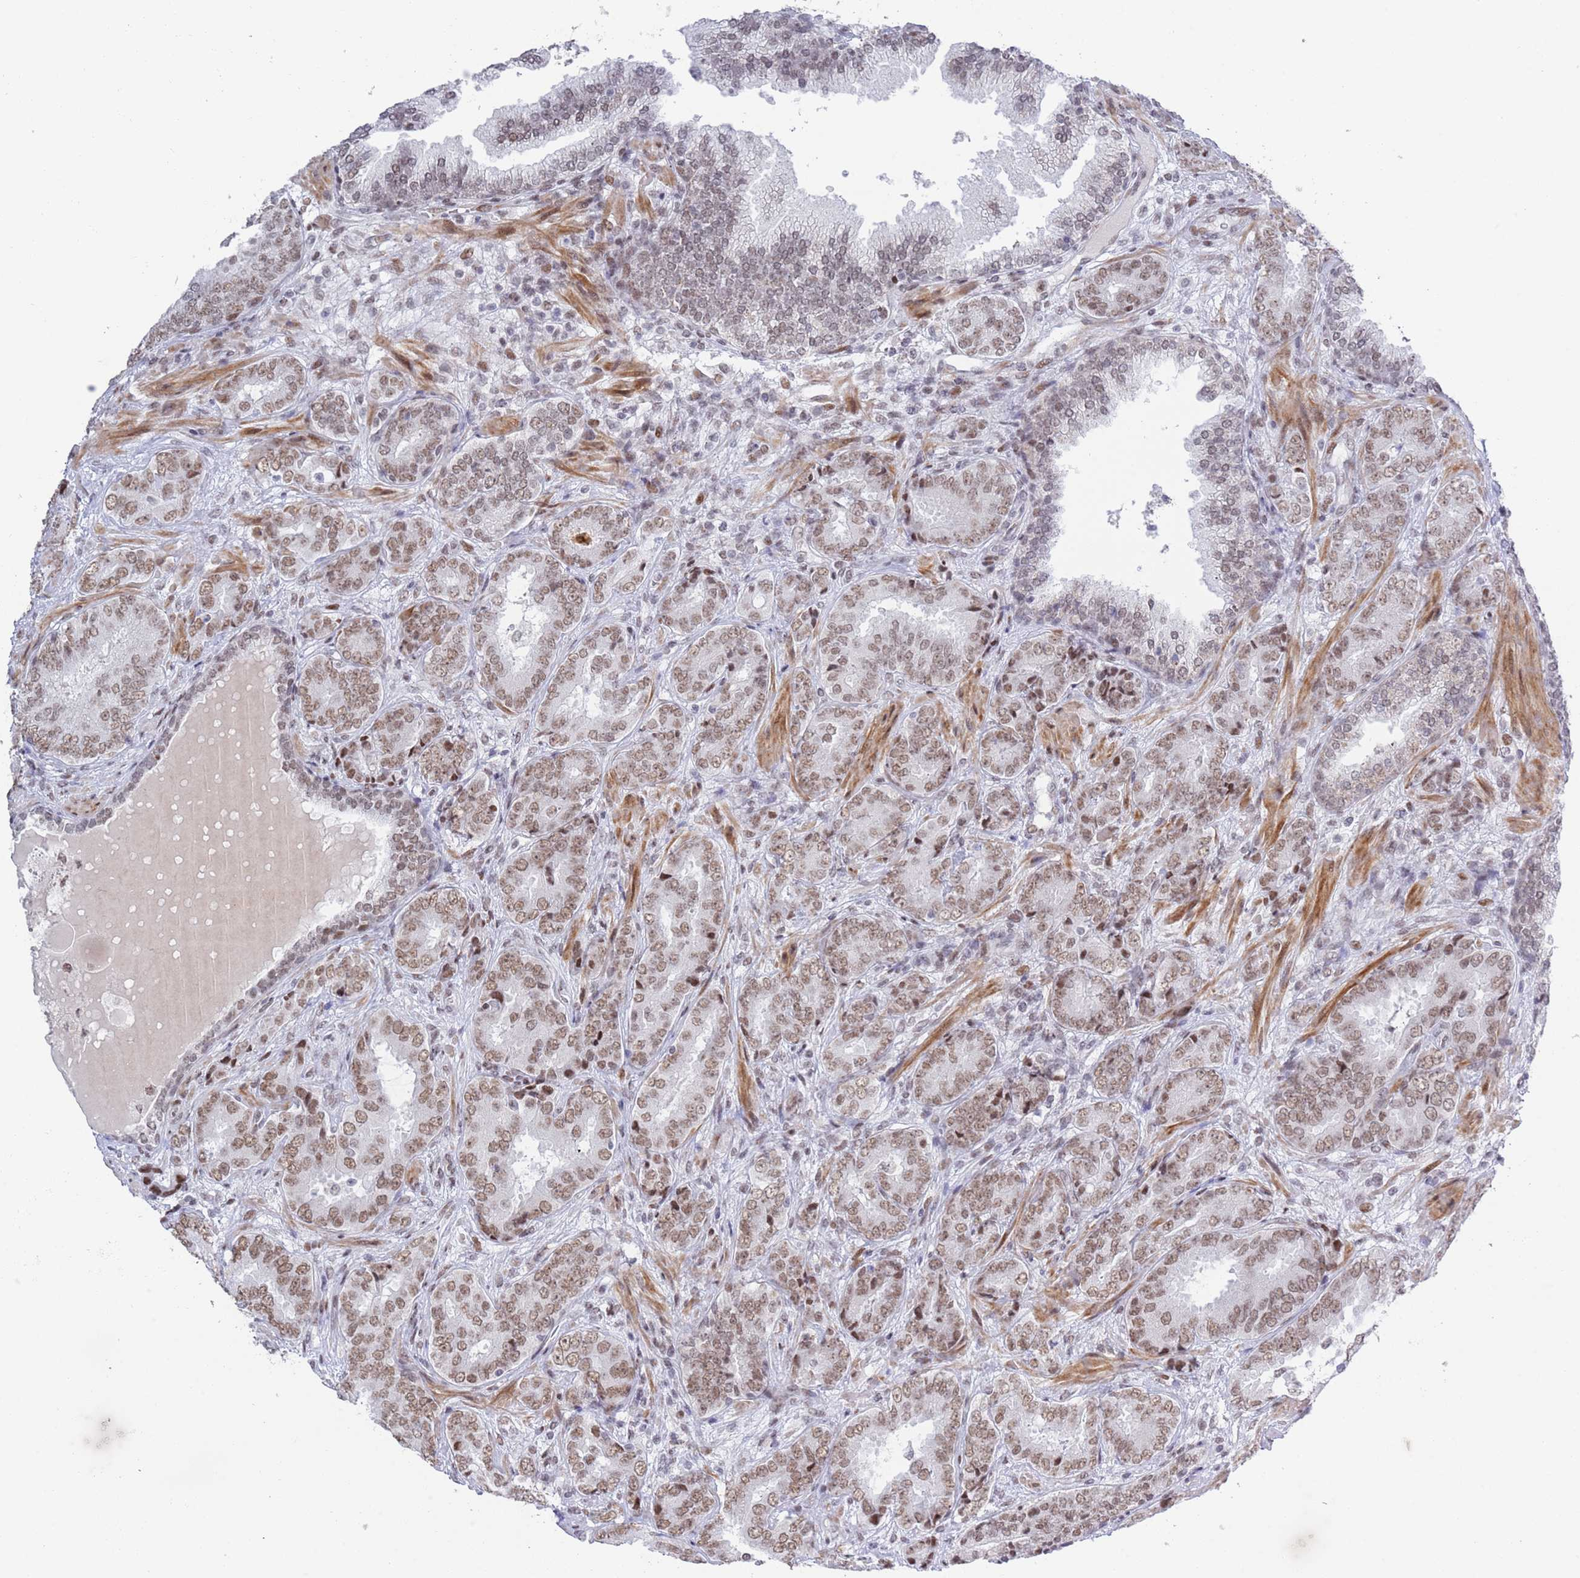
{"staining": {"intensity": "moderate", "quantity": ">75%", "location": "nuclear"}, "tissue": "prostate cancer", "cell_type": "Tumor cells", "image_type": "cancer", "snomed": [{"axis": "morphology", "description": "Adenocarcinoma, High grade"}, {"axis": "topography", "description": "Prostate"}], "caption": "Protein staining of adenocarcinoma (high-grade) (prostate) tissue shows moderate nuclear staining in about >75% of tumor cells.", "gene": "ZNF382", "patient": {"sex": "male", "age": 71}}